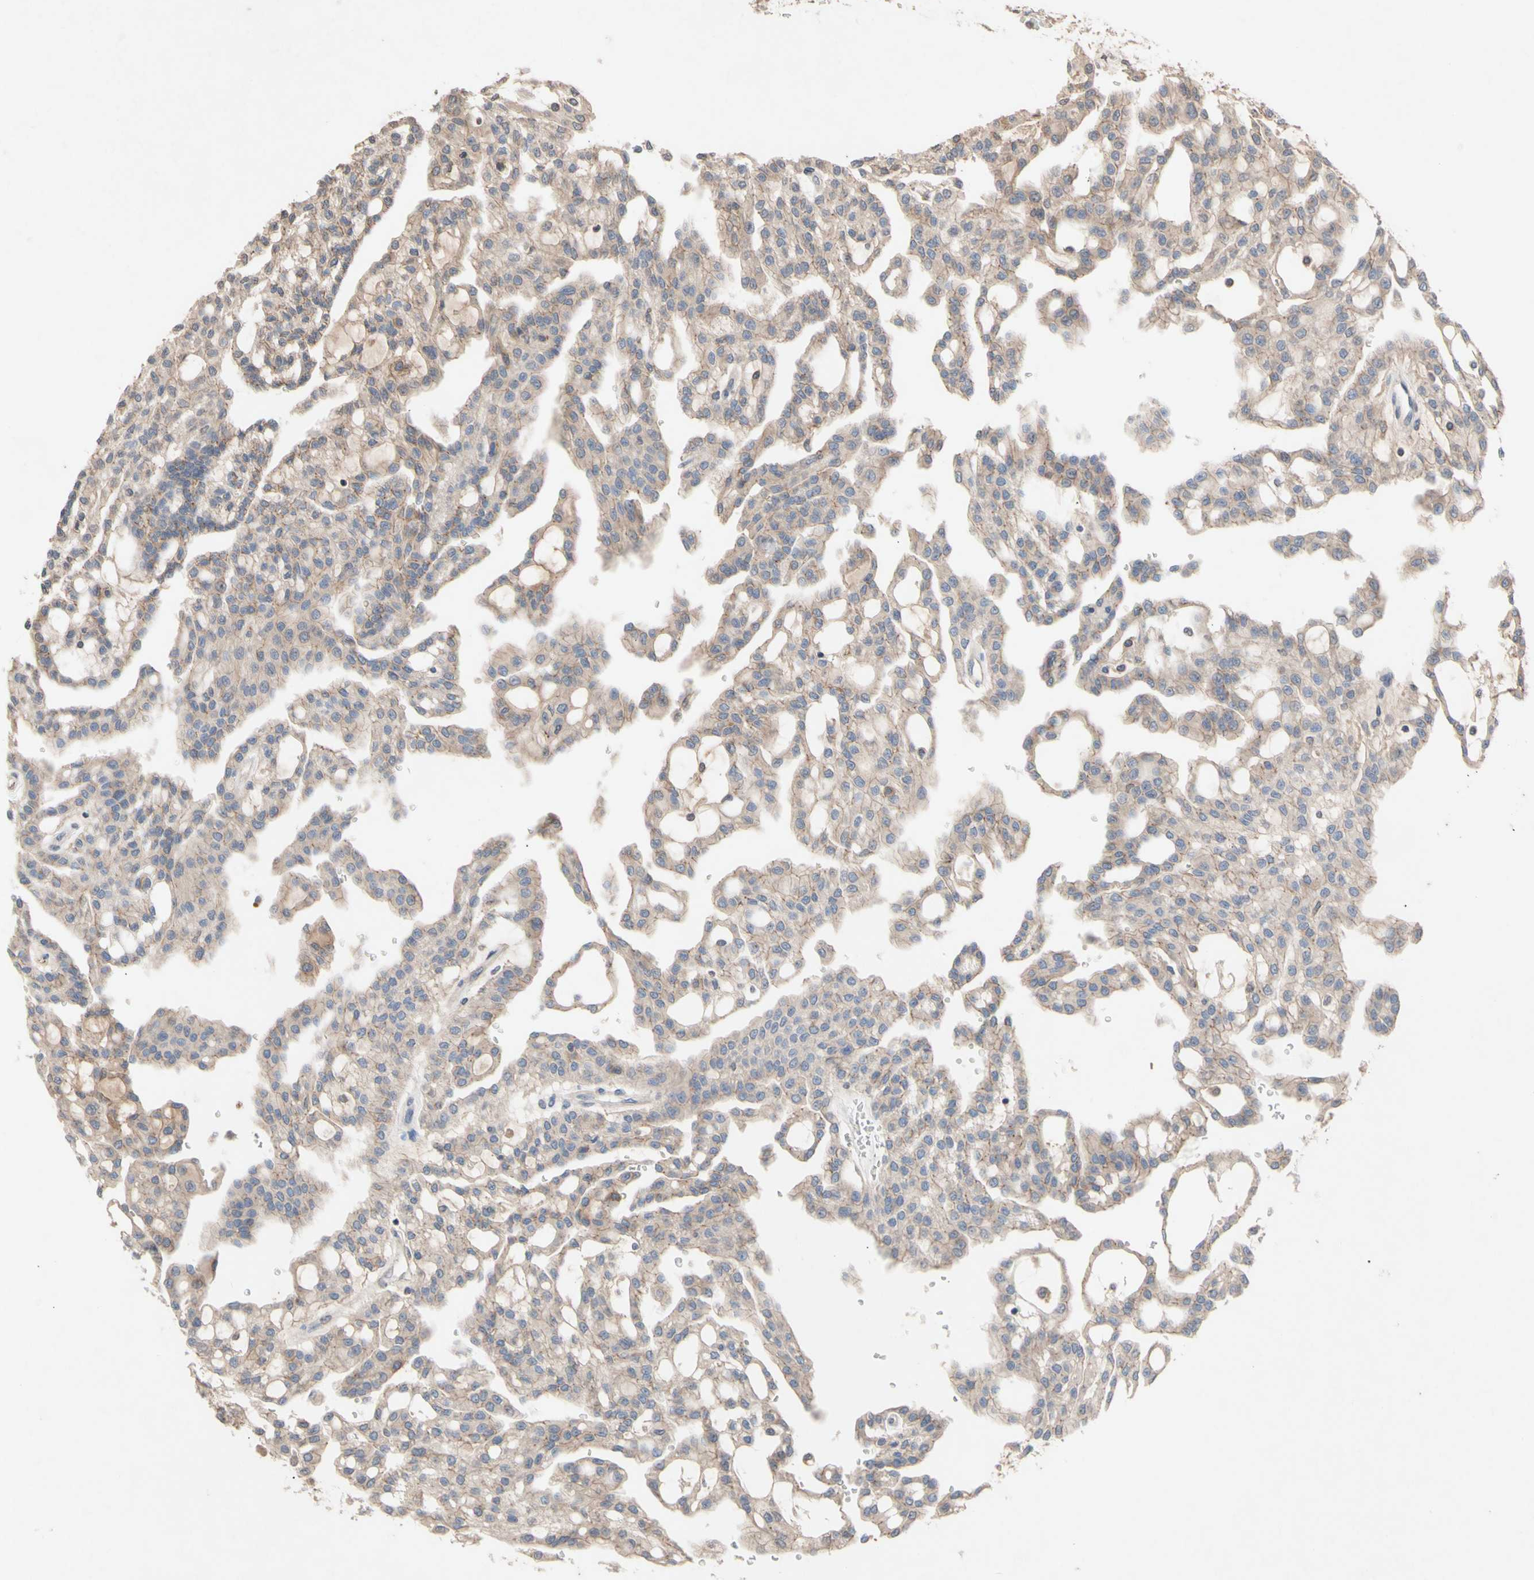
{"staining": {"intensity": "weak", "quantity": ">75%", "location": "cytoplasmic/membranous"}, "tissue": "renal cancer", "cell_type": "Tumor cells", "image_type": "cancer", "snomed": [{"axis": "morphology", "description": "Adenocarcinoma, NOS"}, {"axis": "topography", "description": "Kidney"}], "caption": "Adenocarcinoma (renal) stained with a brown dye reveals weak cytoplasmic/membranous positive expression in about >75% of tumor cells.", "gene": "NECTIN3", "patient": {"sex": "male", "age": 63}}